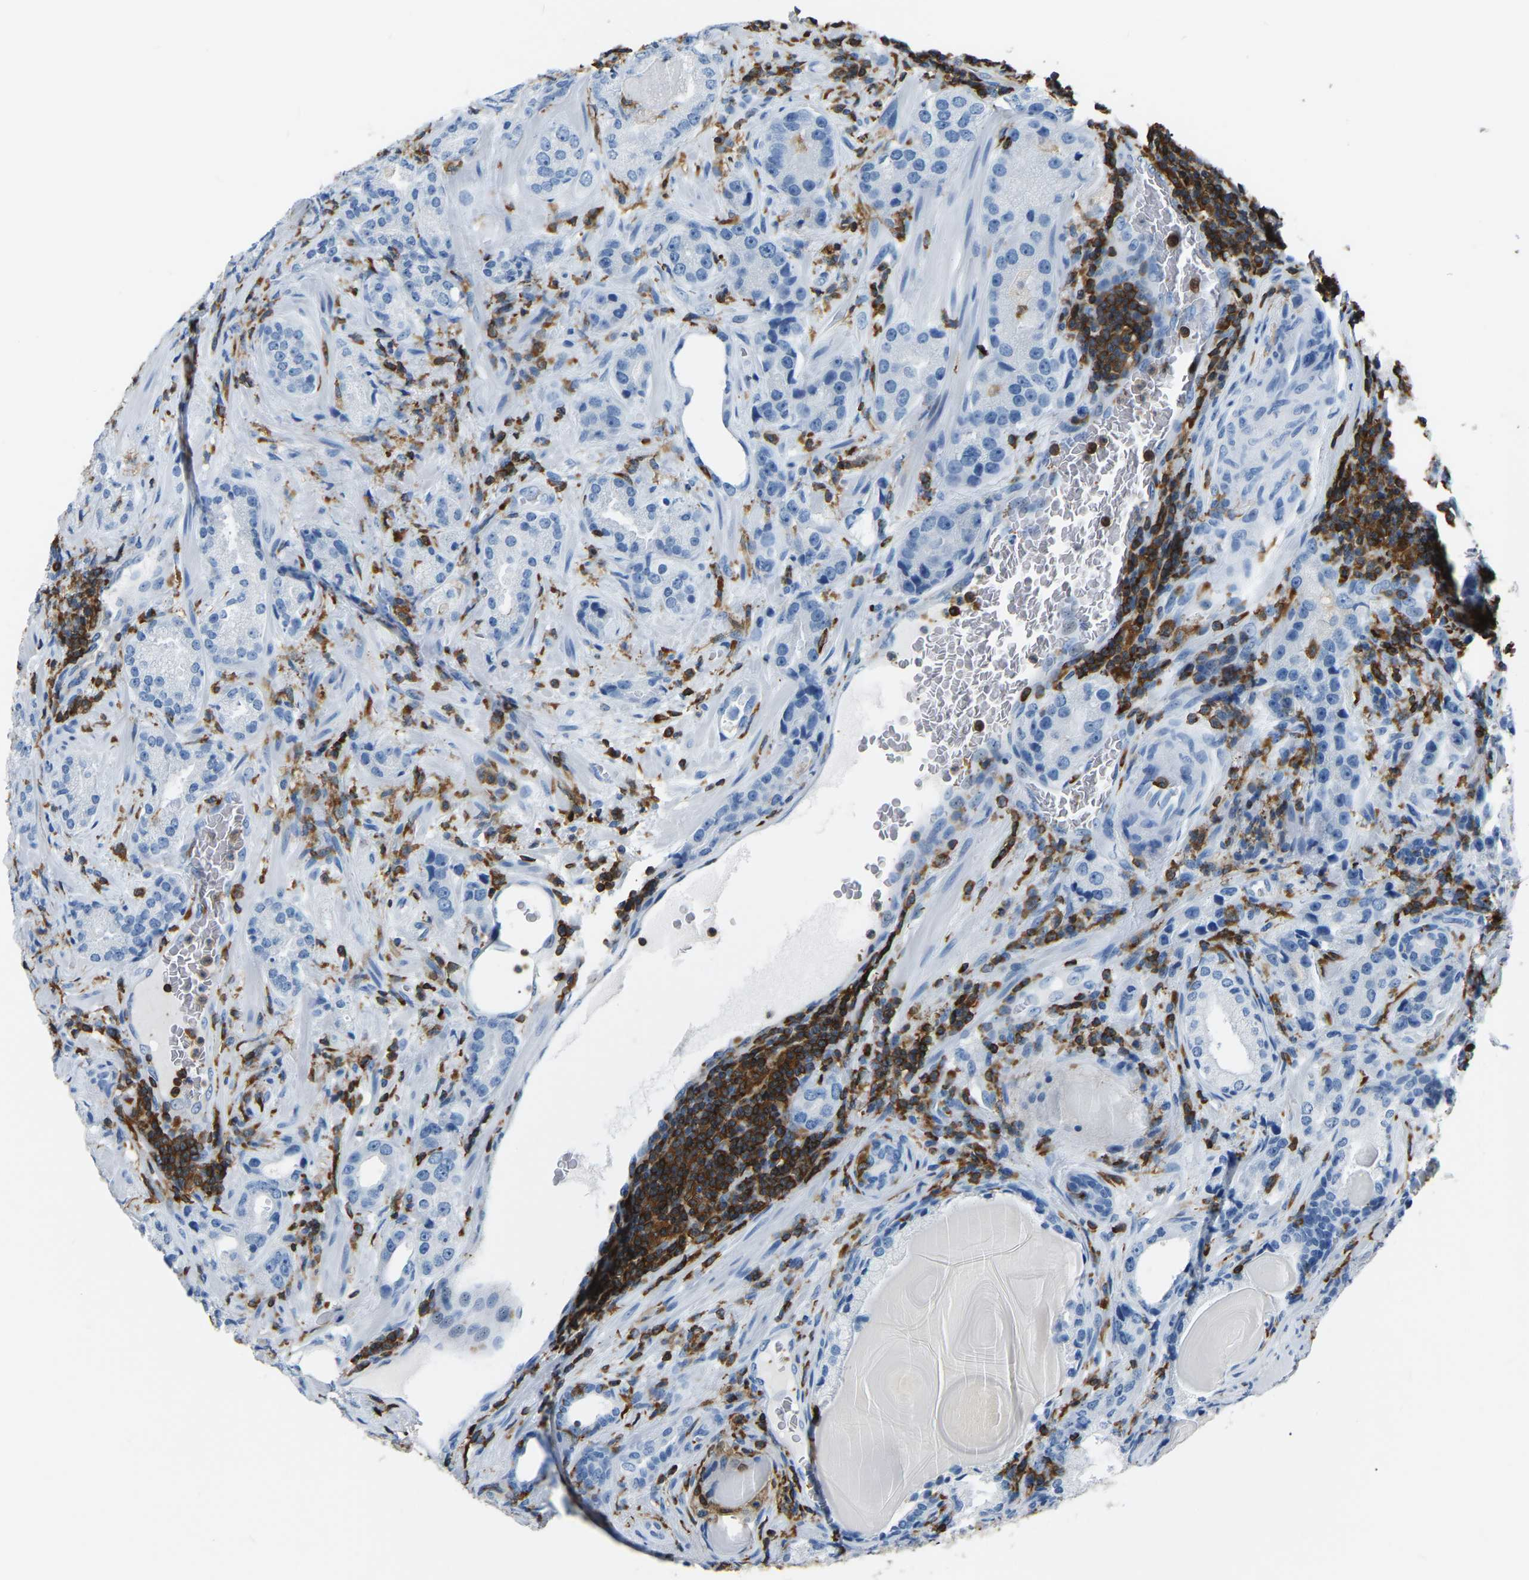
{"staining": {"intensity": "negative", "quantity": "none", "location": "none"}, "tissue": "prostate cancer", "cell_type": "Tumor cells", "image_type": "cancer", "snomed": [{"axis": "morphology", "description": "Adenocarcinoma, High grade"}, {"axis": "topography", "description": "Prostate"}], "caption": "The immunohistochemistry image has no significant expression in tumor cells of prostate adenocarcinoma (high-grade) tissue.", "gene": "ARHGAP45", "patient": {"sex": "male", "age": 63}}